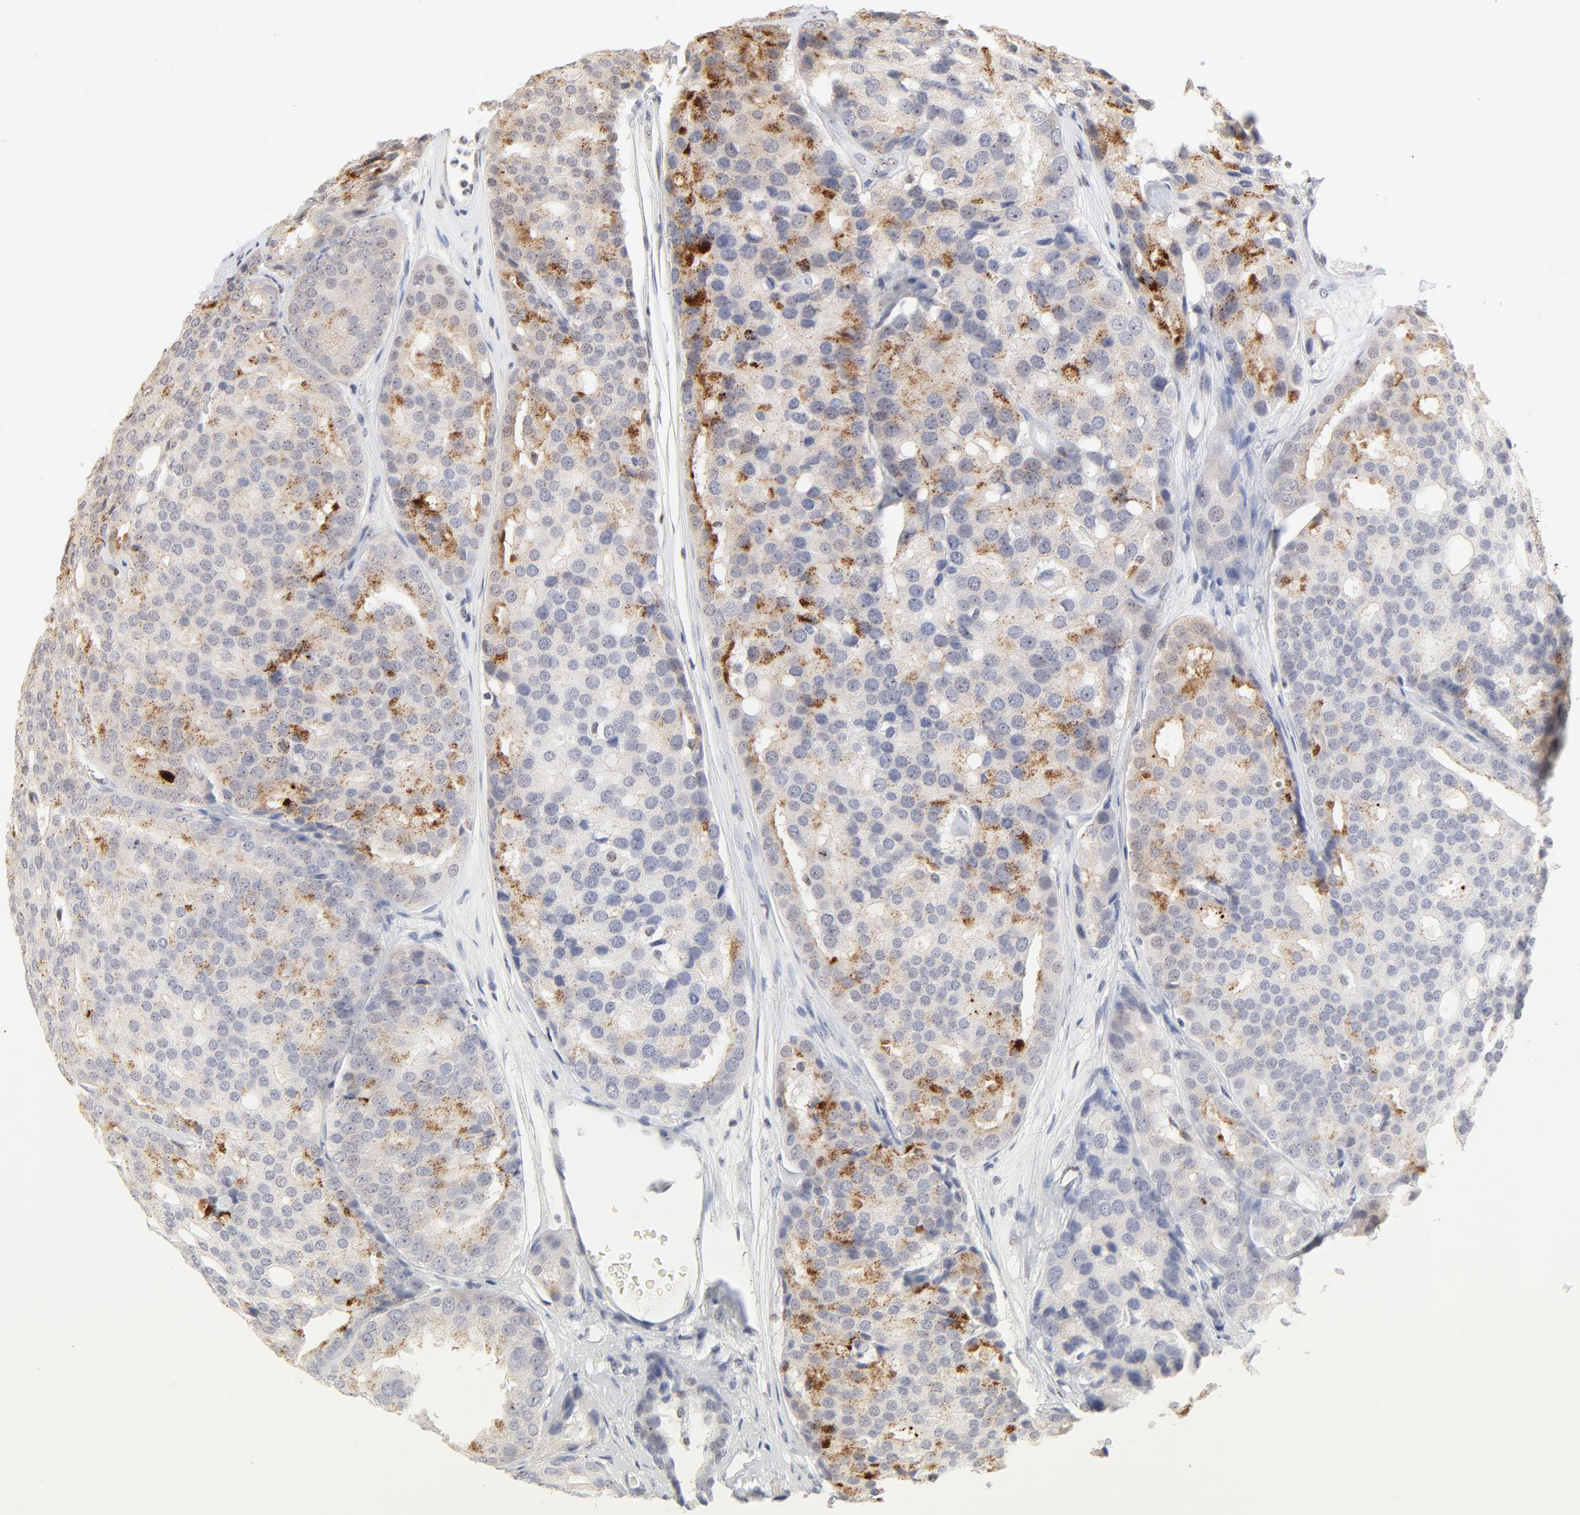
{"staining": {"intensity": "moderate", "quantity": "<25%", "location": "cytoplasmic/membranous"}, "tissue": "prostate cancer", "cell_type": "Tumor cells", "image_type": "cancer", "snomed": [{"axis": "morphology", "description": "Adenocarcinoma, High grade"}, {"axis": "topography", "description": "Prostate"}], "caption": "Immunohistochemistry photomicrograph of human prostate cancer stained for a protein (brown), which shows low levels of moderate cytoplasmic/membranous expression in about <25% of tumor cells.", "gene": "NFIL3", "patient": {"sex": "male", "age": 64}}